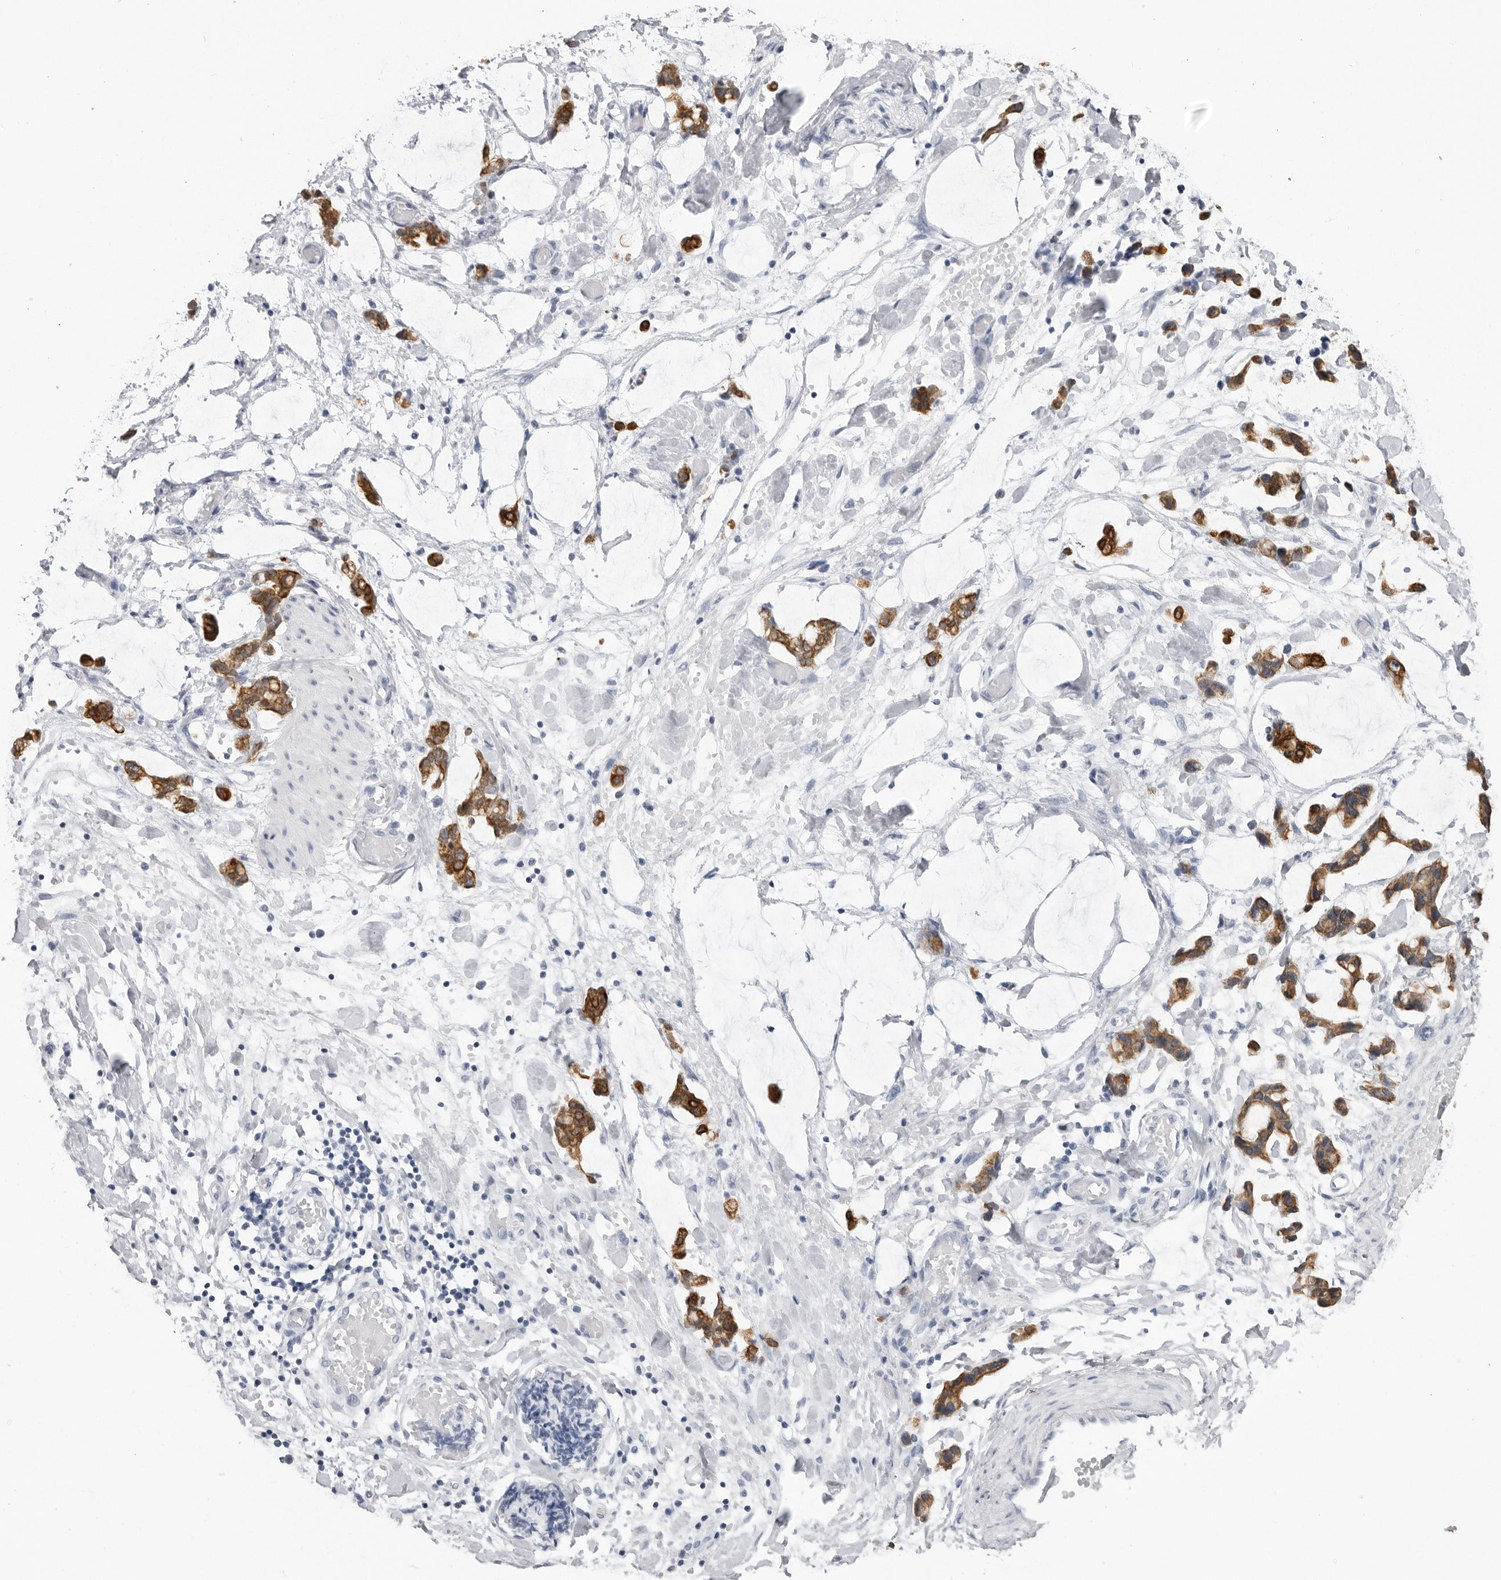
{"staining": {"intensity": "negative", "quantity": "none", "location": "none"}, "tissue": "adipose tissue", "cell_type": "Adipocytes", "image_type": "normal", "snomed": [{"axis": "morphology", "description": "Normal tissue, NOS"}, {"axis": "morphology", "description": "Adenocarcinoma, NOS"}, {"axis": "topography", "description": "Colon"}, {"axis": "topography", "description": "Peripheral nerve tissue"}], "caption": "Immunohistochemistry of unremarkable adipose tissue shows no staining in adipocytes.", "gene": "SERPINF2", "patient": {"sex": "male", "age": 14}}